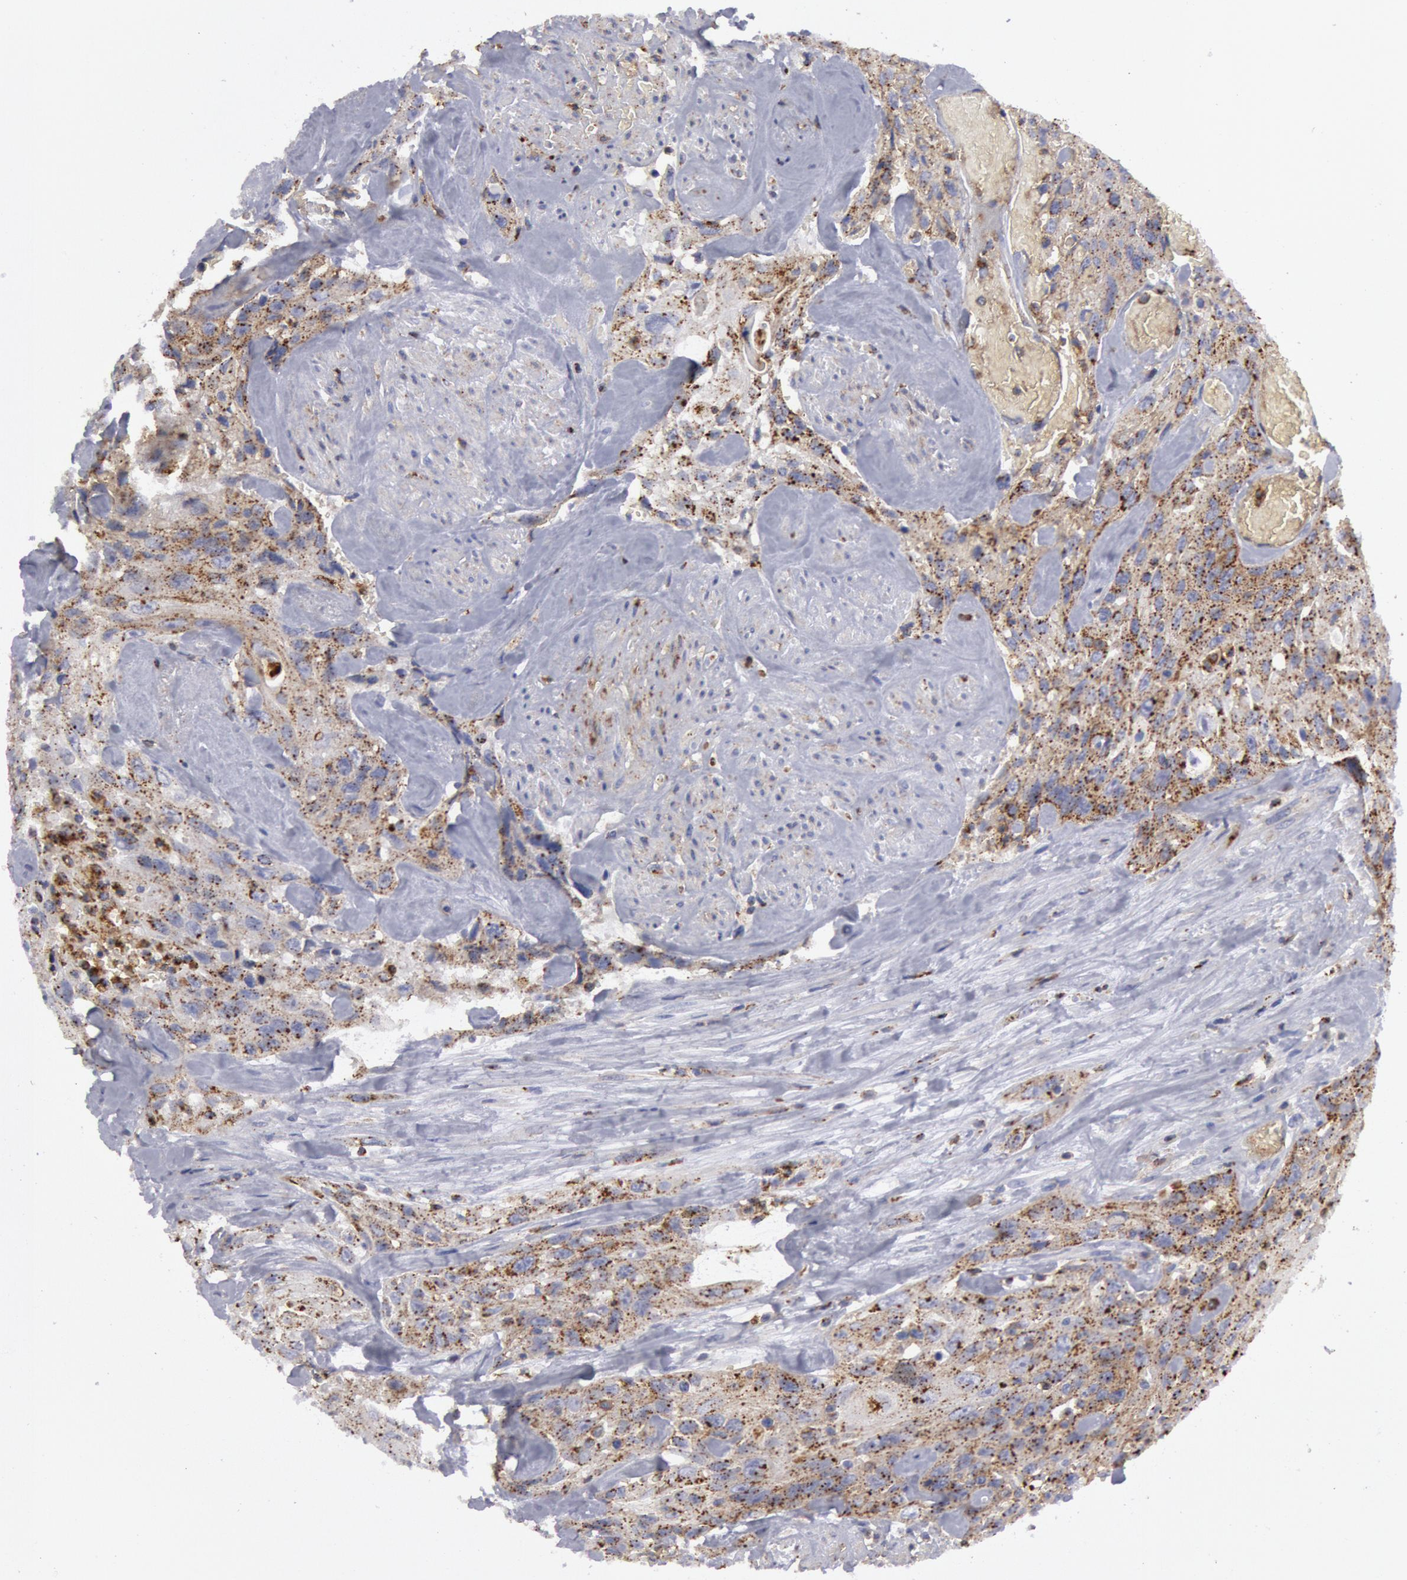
{"staining": {"intensity": "weak", "quantity": "25%-75%", "location": "cytoplasmic/membranous"}, "tissue": "urothelial cancer", "cell_type": "Tumor cells", "image_type": "cancer", "snomed": [{"axis": "morphology", "description": "Urothelial carcinoma, High grade"}, {"axis": "topography", "description": "Urinary bladder"}], "caption": "The image reveals staining of urothelial cancer, revealing weak cytoplasmic/membranous protein staining (brown color) within tumor cells.", "gene": "FLOT1", "patient": {"sex": "female", "age": 84}}